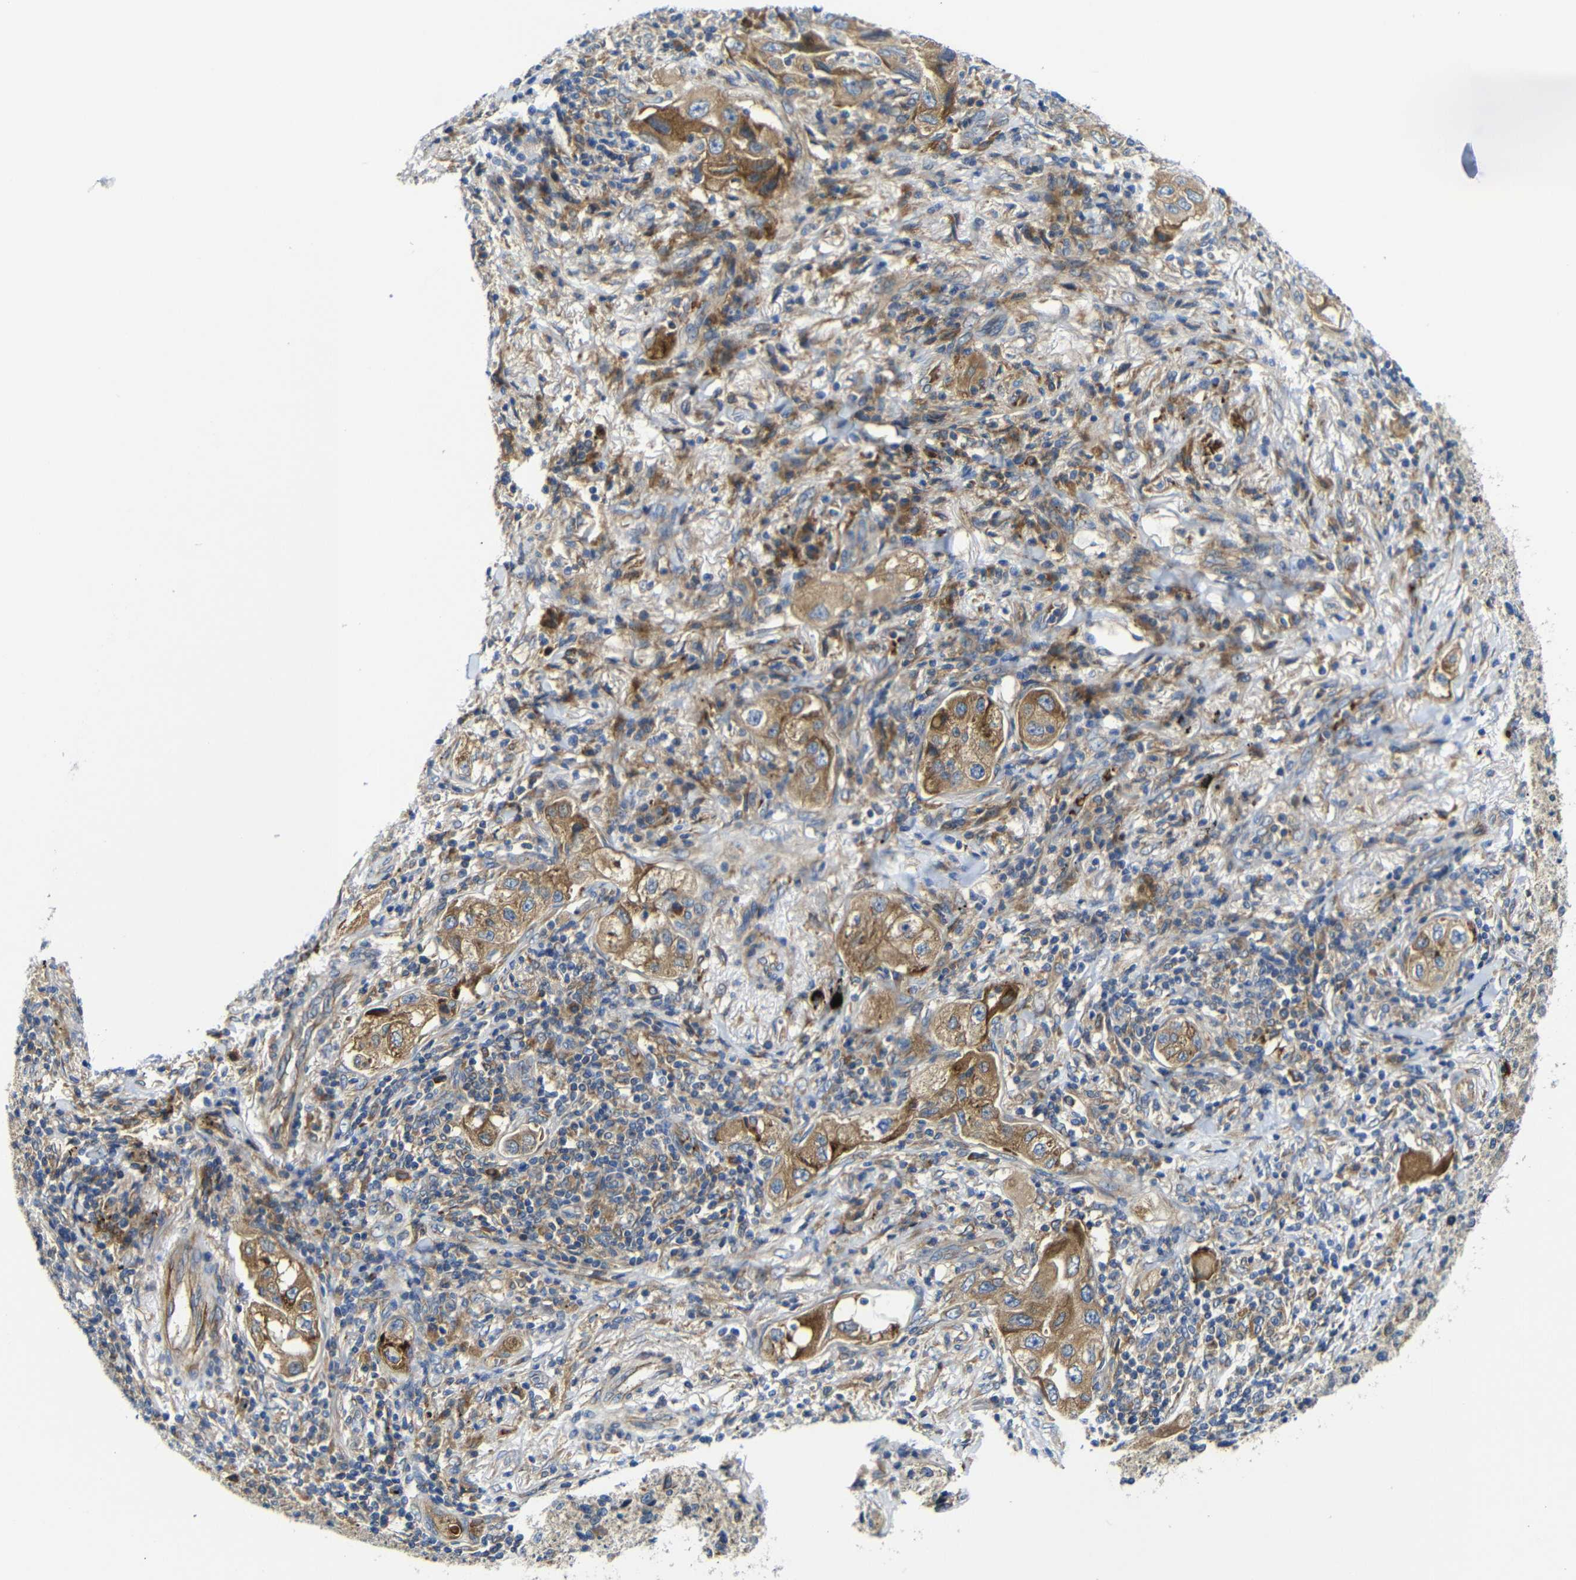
{"staining": {"intensity": "moderate", "quantity": ">75%", "location": "cytoplasmic/membranous"}, "tissue": "lung cancer", "cell_type": "Tumor cells", "image_type": "cancer", "snomed": [{"axis": "morphology", "description": "Adenocarcinoma, NOS"}, {"axis": "topography", "description": "Lung"}], "caption": "Immunohistochemical staining of adenocarcinoma (lung) reveals medium levels of moderate cytoplasmic/membranous expression in approximately >75% of tumor cells.", "gene": "CLCC1", "patient": {"sex": "female", "age": 65}}